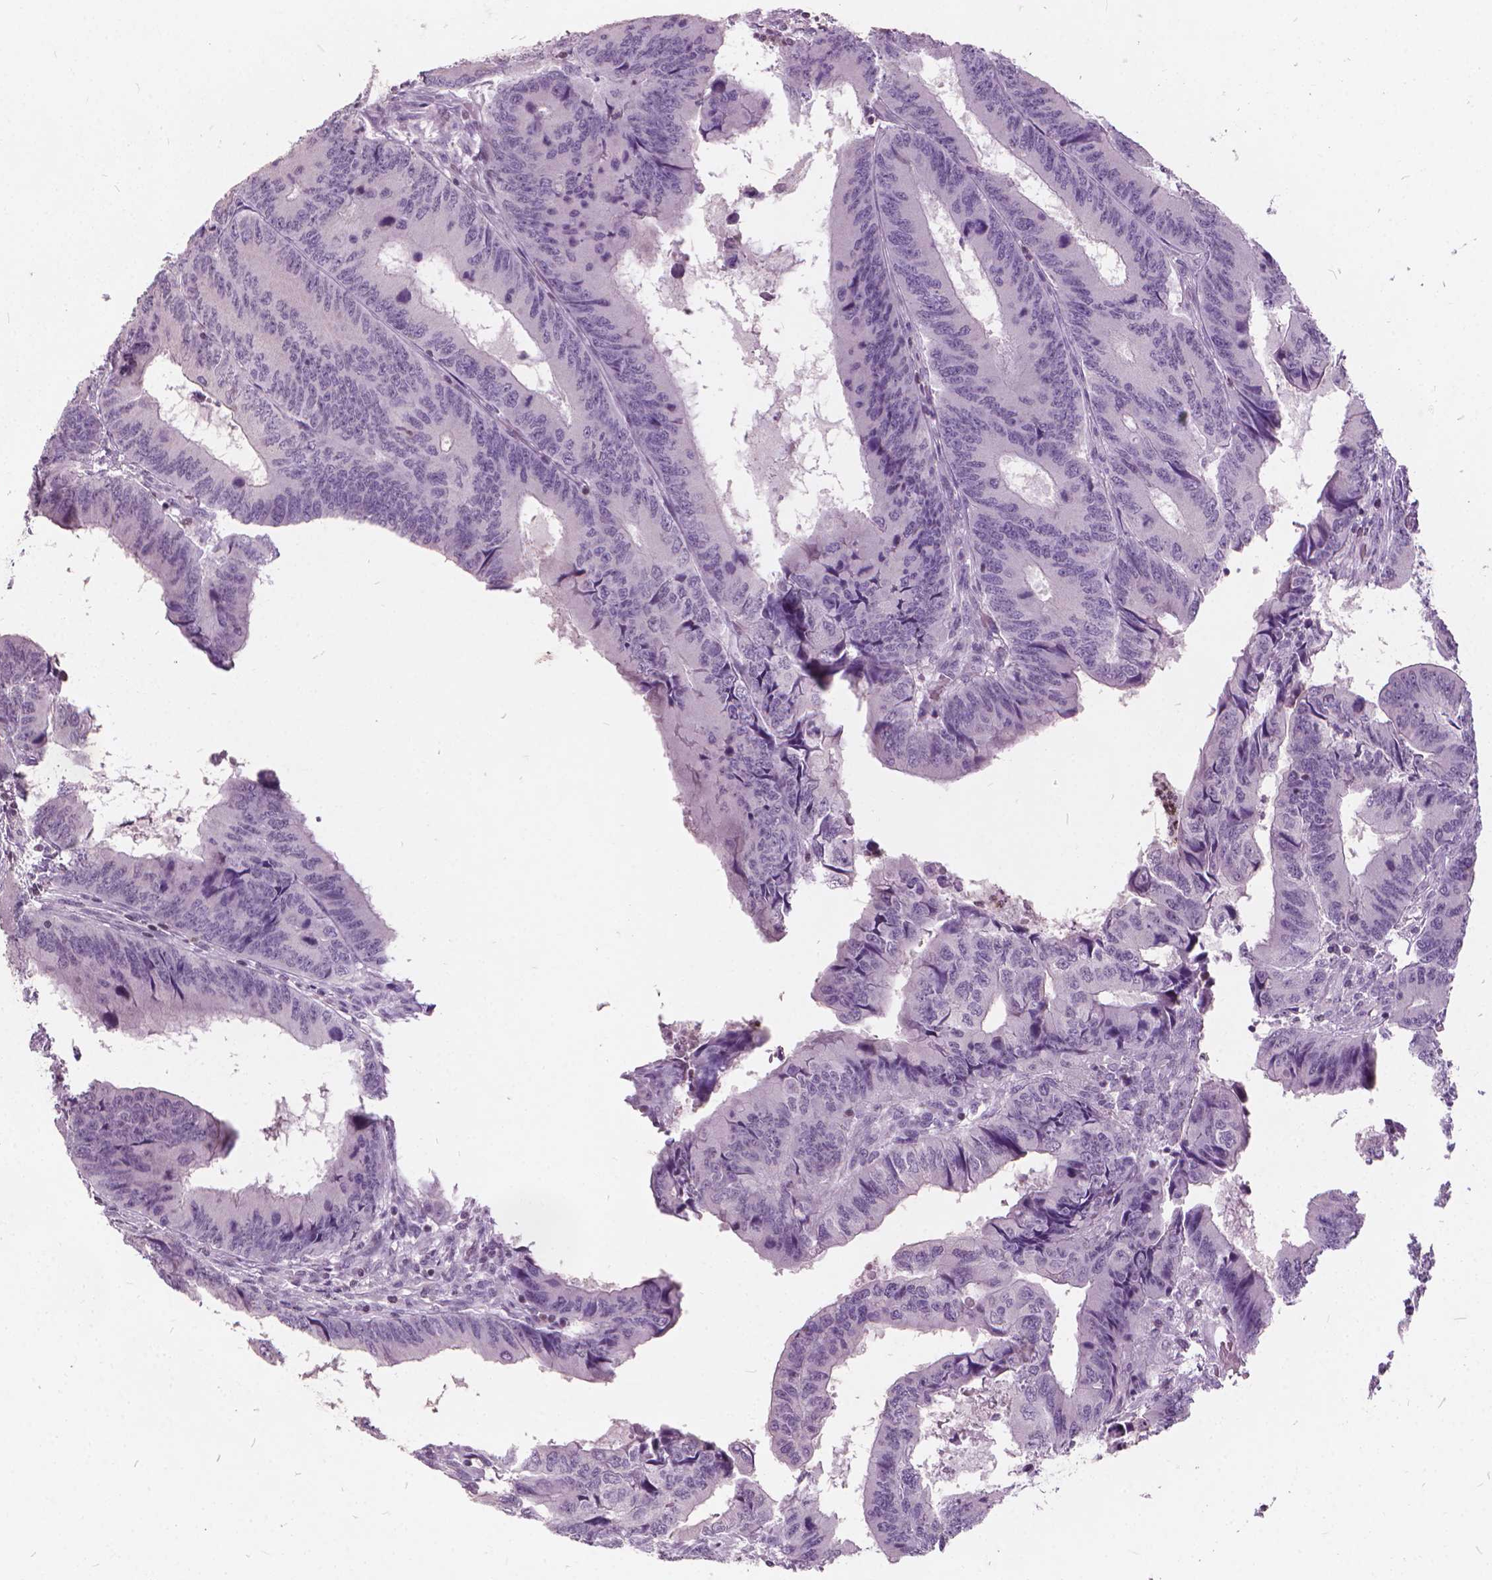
{"staining": {"intensity": "negative", "quantity": "none", "location": "none"}, "tissue": "colorectal cancer", "cell_type": "Tumor cells", "image_type": "cancer", "snomed": [{"axis": "morphology", "description": "Adenocarcinoma, NOS"}, {"axis": "topography", "description": "Colon"}], "caption": "Colorectal cancer (adenocarcinoma) was stained to show a protein in brown. There is no significant expression in tumor cells. (Brightfield microscopy of DAB (3,3'-diaminobenzidine) immunohistochemistry (IHC) at high magnification).", "gene": "STAT5B", "patient": {"sex": "male", "age": 53}}